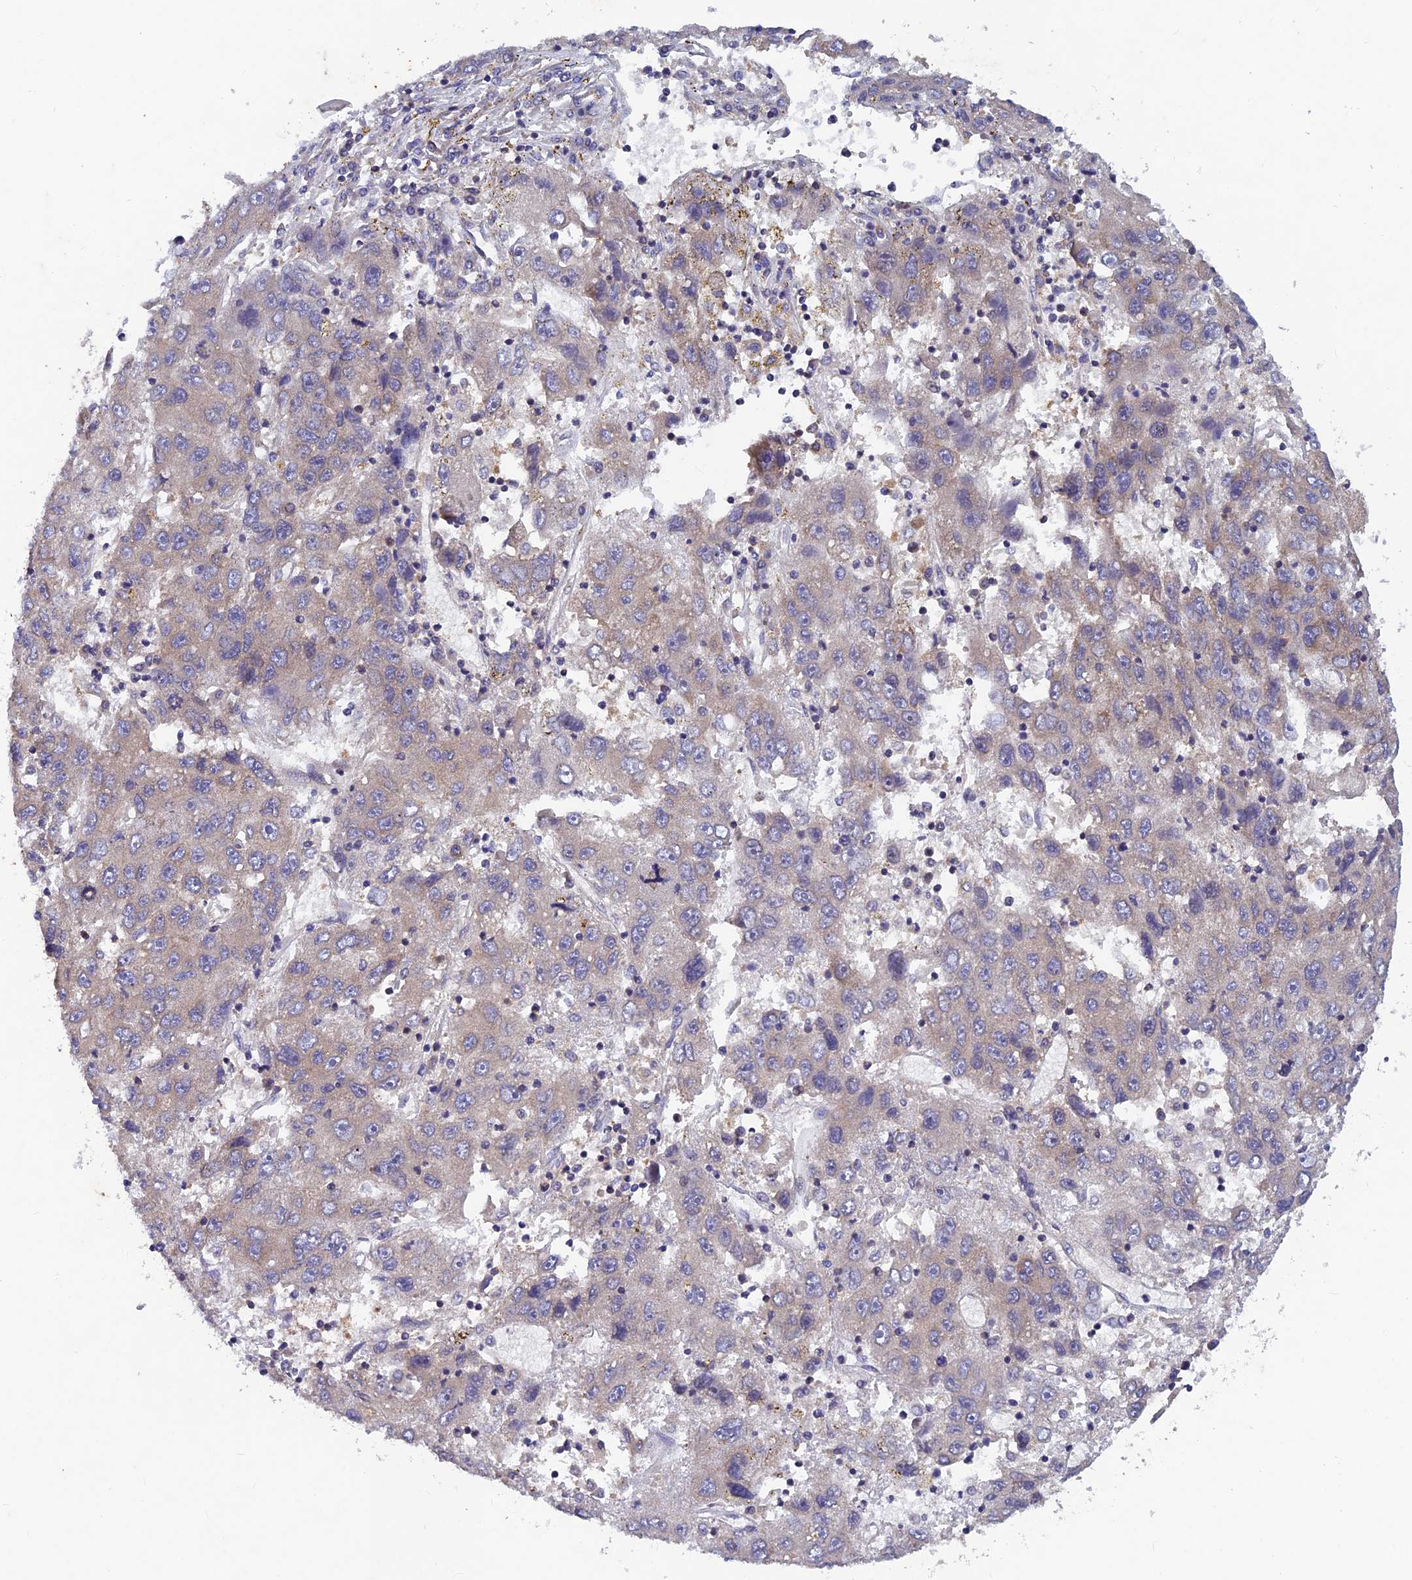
{"staining": {"intensity": "weak", "quantity": "25%-75%", "location": "cytoplasmic/membranous"}, "tissue": "liver cancer", "cell_type": "Tumor cells", "image_type": "cancer", "snomed": [{"axis": "morphology", "description": "Carcinoma, Hepatocellular, NOS"}, {"axis": "topography", "description": "Liver"}], "caption": "Protein analysis of hepatocellular carcinoma (liver) tissue shows weak cytoplasmic/membranous expression in about 25%-75% of tumor cells. (Brightfield microscopy of DAB IHC at high magnification).", "gene": "NCAPG", "patient": {"sex": "male", "age": 49}}